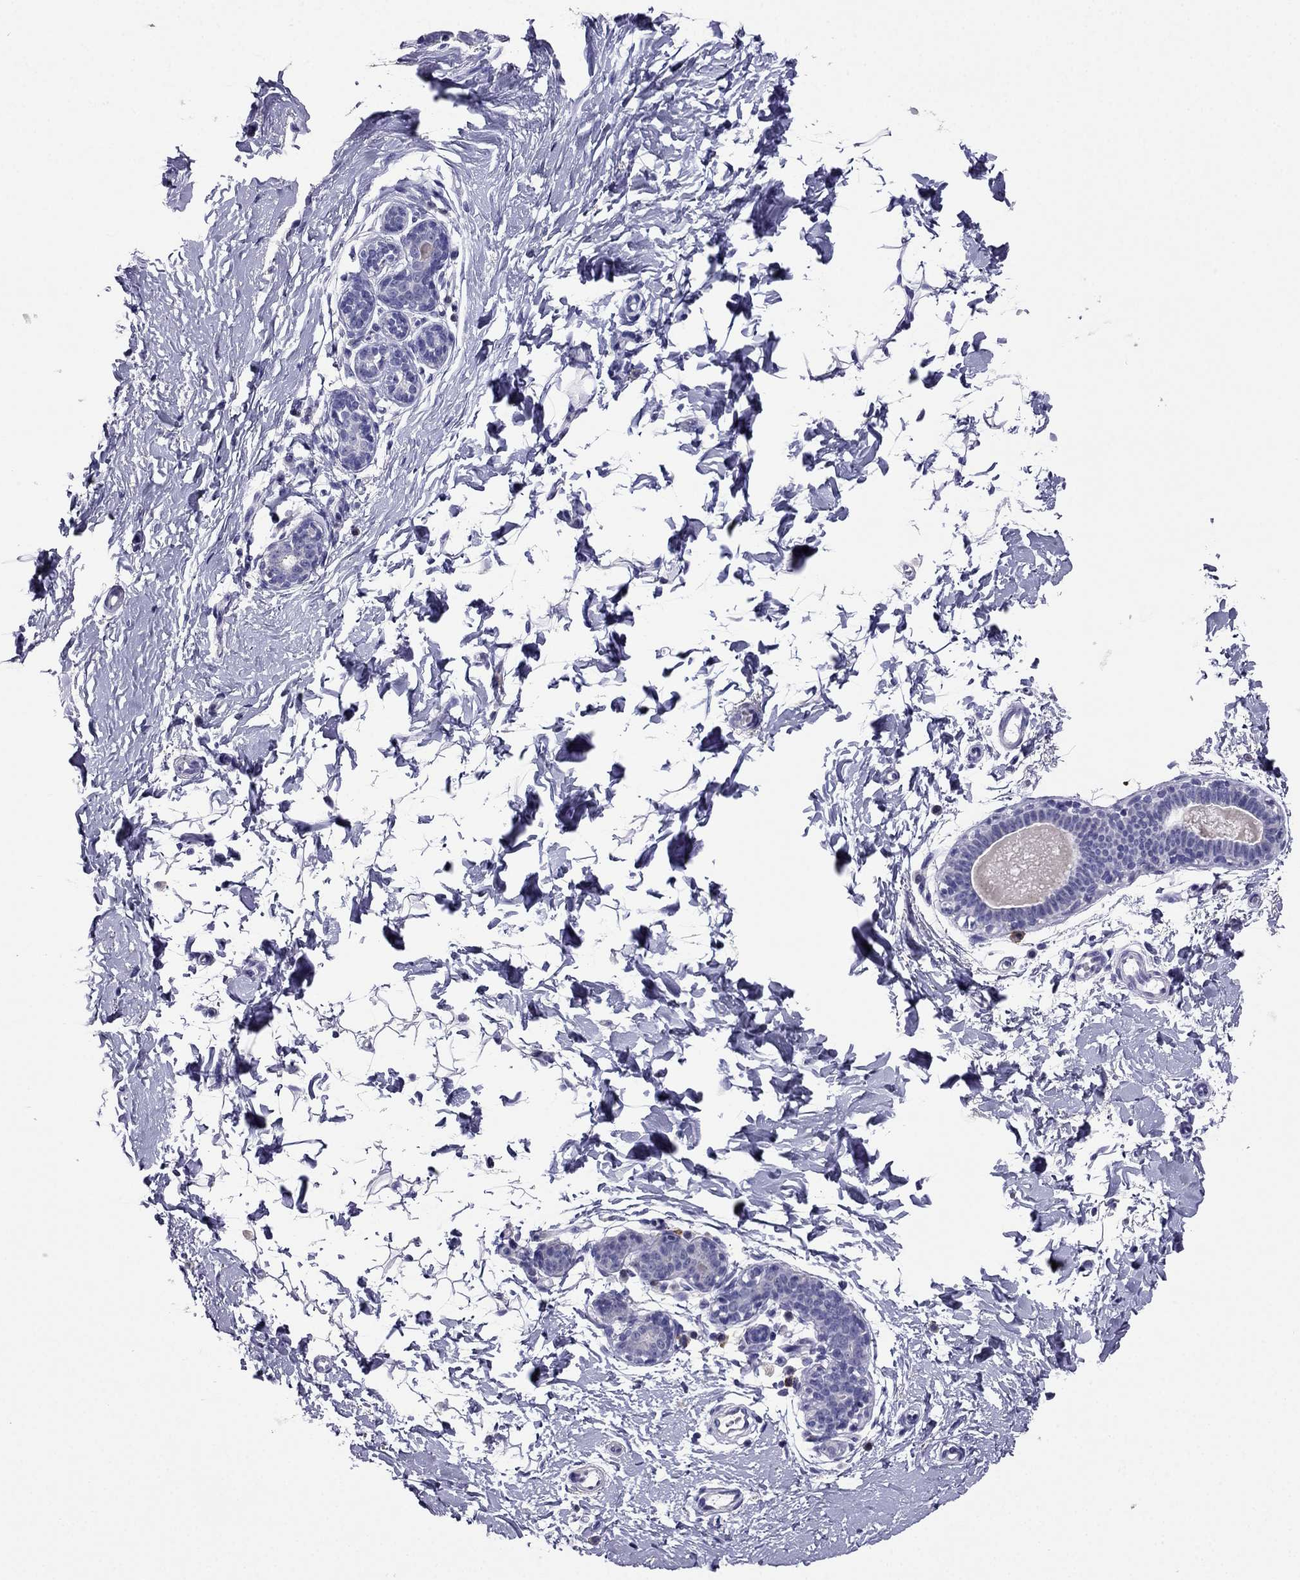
{"staining": {"intensity": "negative", "quantity": "none", "location": "none"}, "tissue": "breast", "cell_type": "Adipocytes", "image_type": "normal", "snomed": [{"axis": "morphology", "description": "Normal tissue, NOS"}, {"axis": "topography", "description": "Breast"}], "caption": "IHC of benign breast exhibits no expression in adipocytes.", "gene": "ARID3A", "patient": {"sex": "female", "age": 37}}